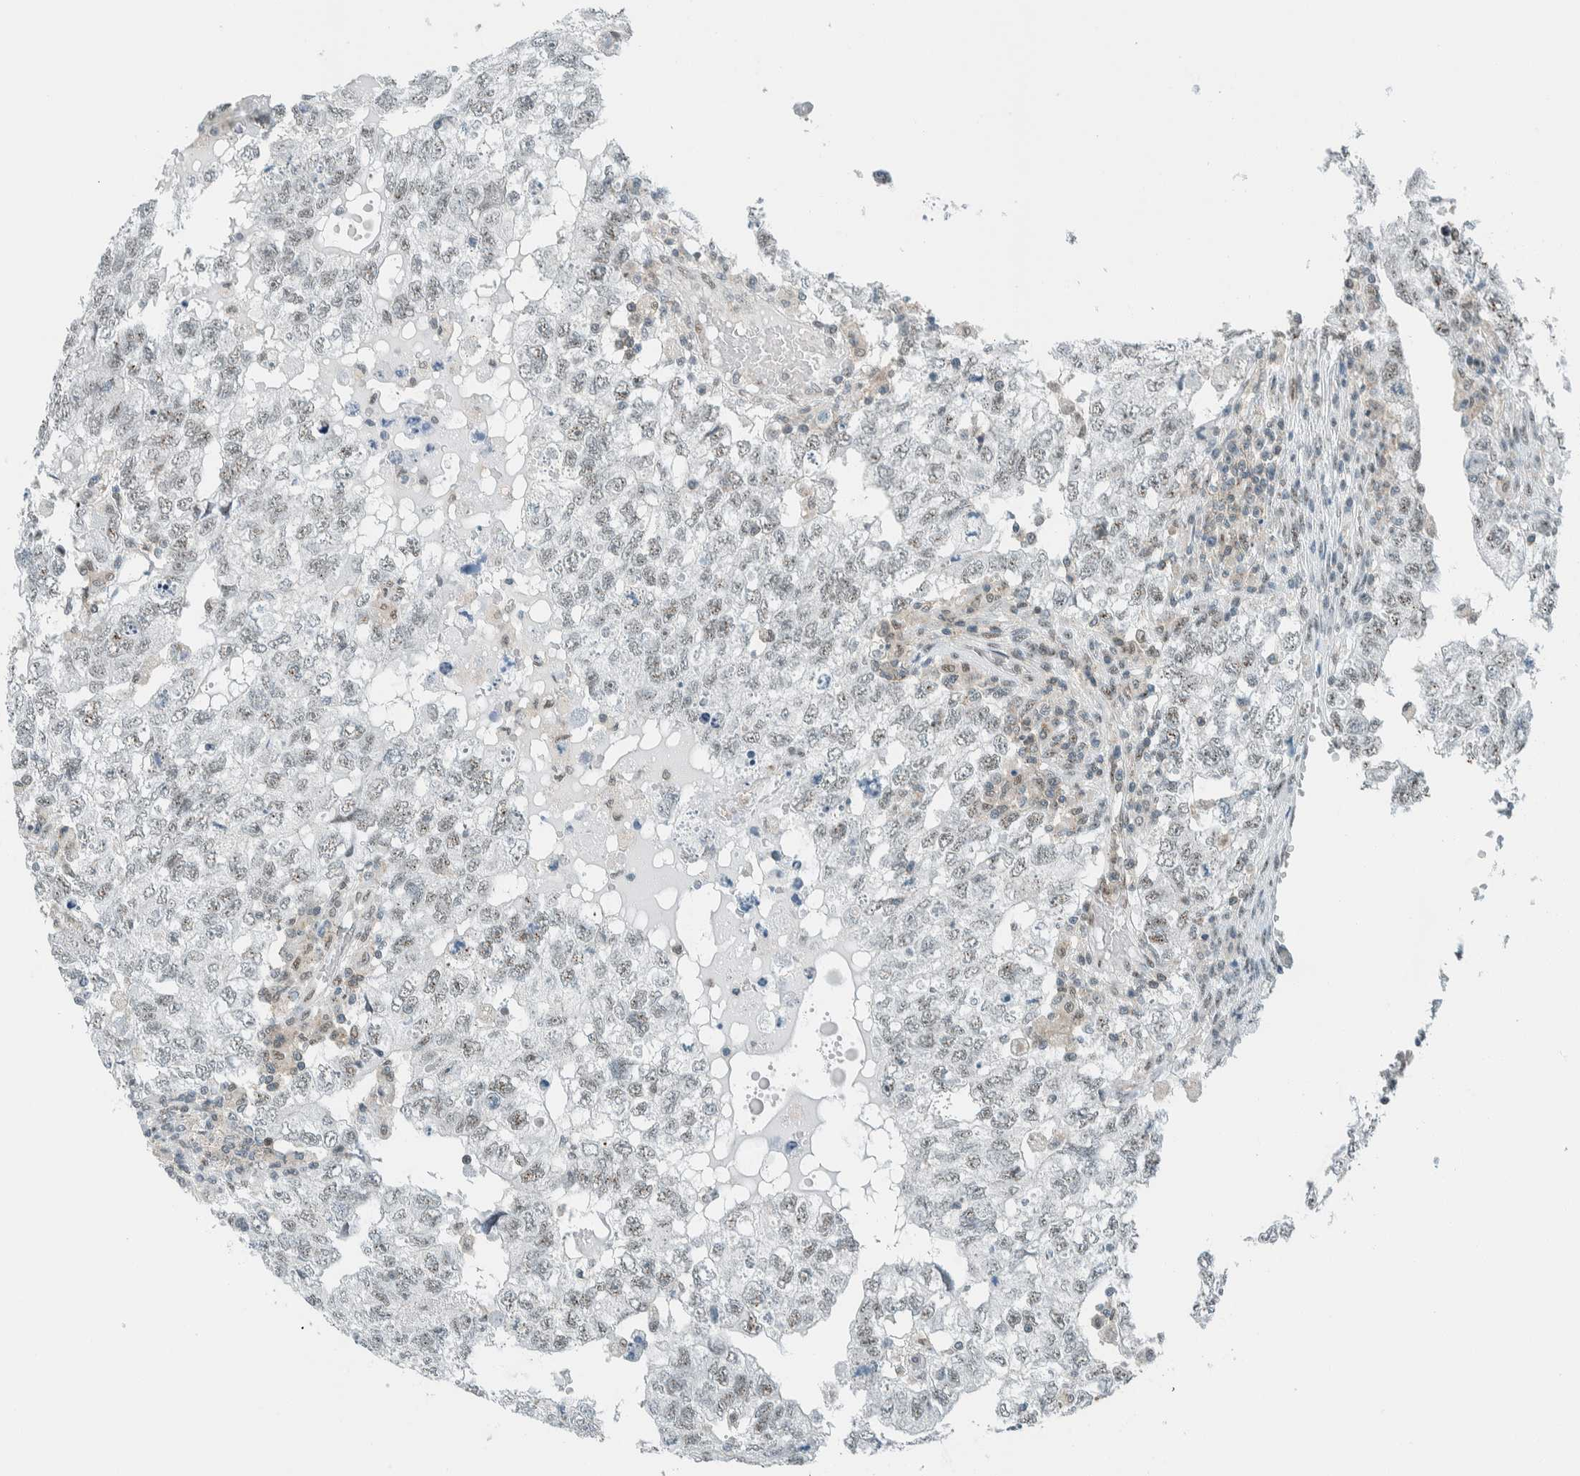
{"staining": {"intensity": "weak", "quantity": "<25%", "location": "nuclear"}, "tissue": "testis cancer", "cell_type": "Tumor cells", "image_type": "cancer", "snomed": [{"axis": "morphology", "description": "Carcinoma, Embryonal, NOS"}, {"axis": "topography", "description": "Testis"}], "caption": "The histopathology image displays no staining of tumor cells in testis cancer (embryonal carcinoma).", "gene": "CYSRT1", "patient": {"sex": "male", "age": 36}}